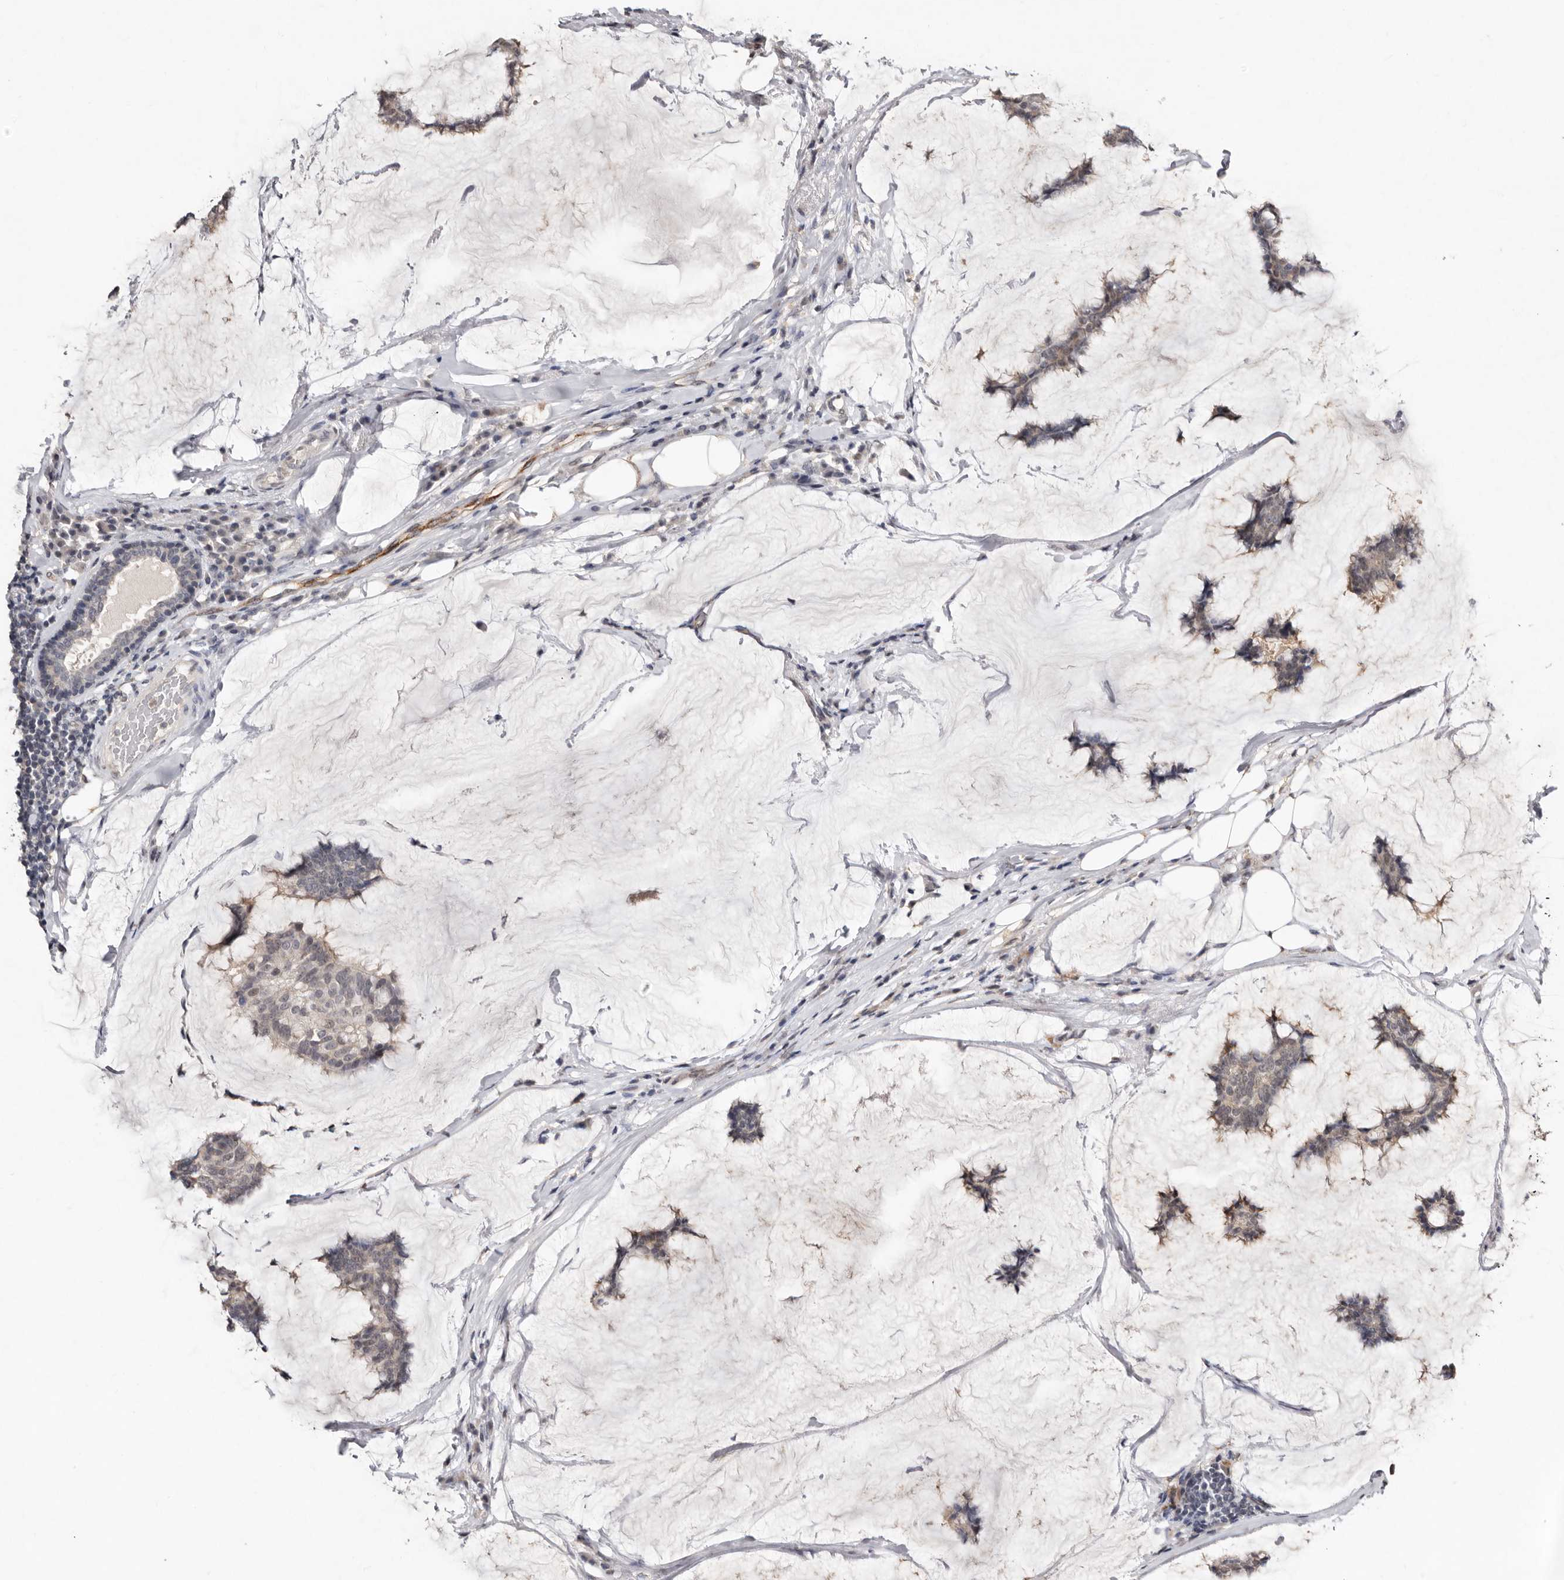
{"staining": {"intensity": "negative", "quantity": "none", "location": "none"}, "tissue": "breast cancer", "cell_type": "Tumor cells", "image_type": "cancer", "snomed": [{"axis": "morphology", "description": "Duct carcinoma"}, {"axis": "topography", "description": "Breast"}], "caption": "Tumor cells show no significant protein positivity in breast cancer (infiltrating ductal carcinoma). (Brightfield microscopy of DAB (3,3'-diaminobenzidine) IHC at high magnification).", "gene": "SULT1E1", "patient": {"sex": "female", "age": 93}}